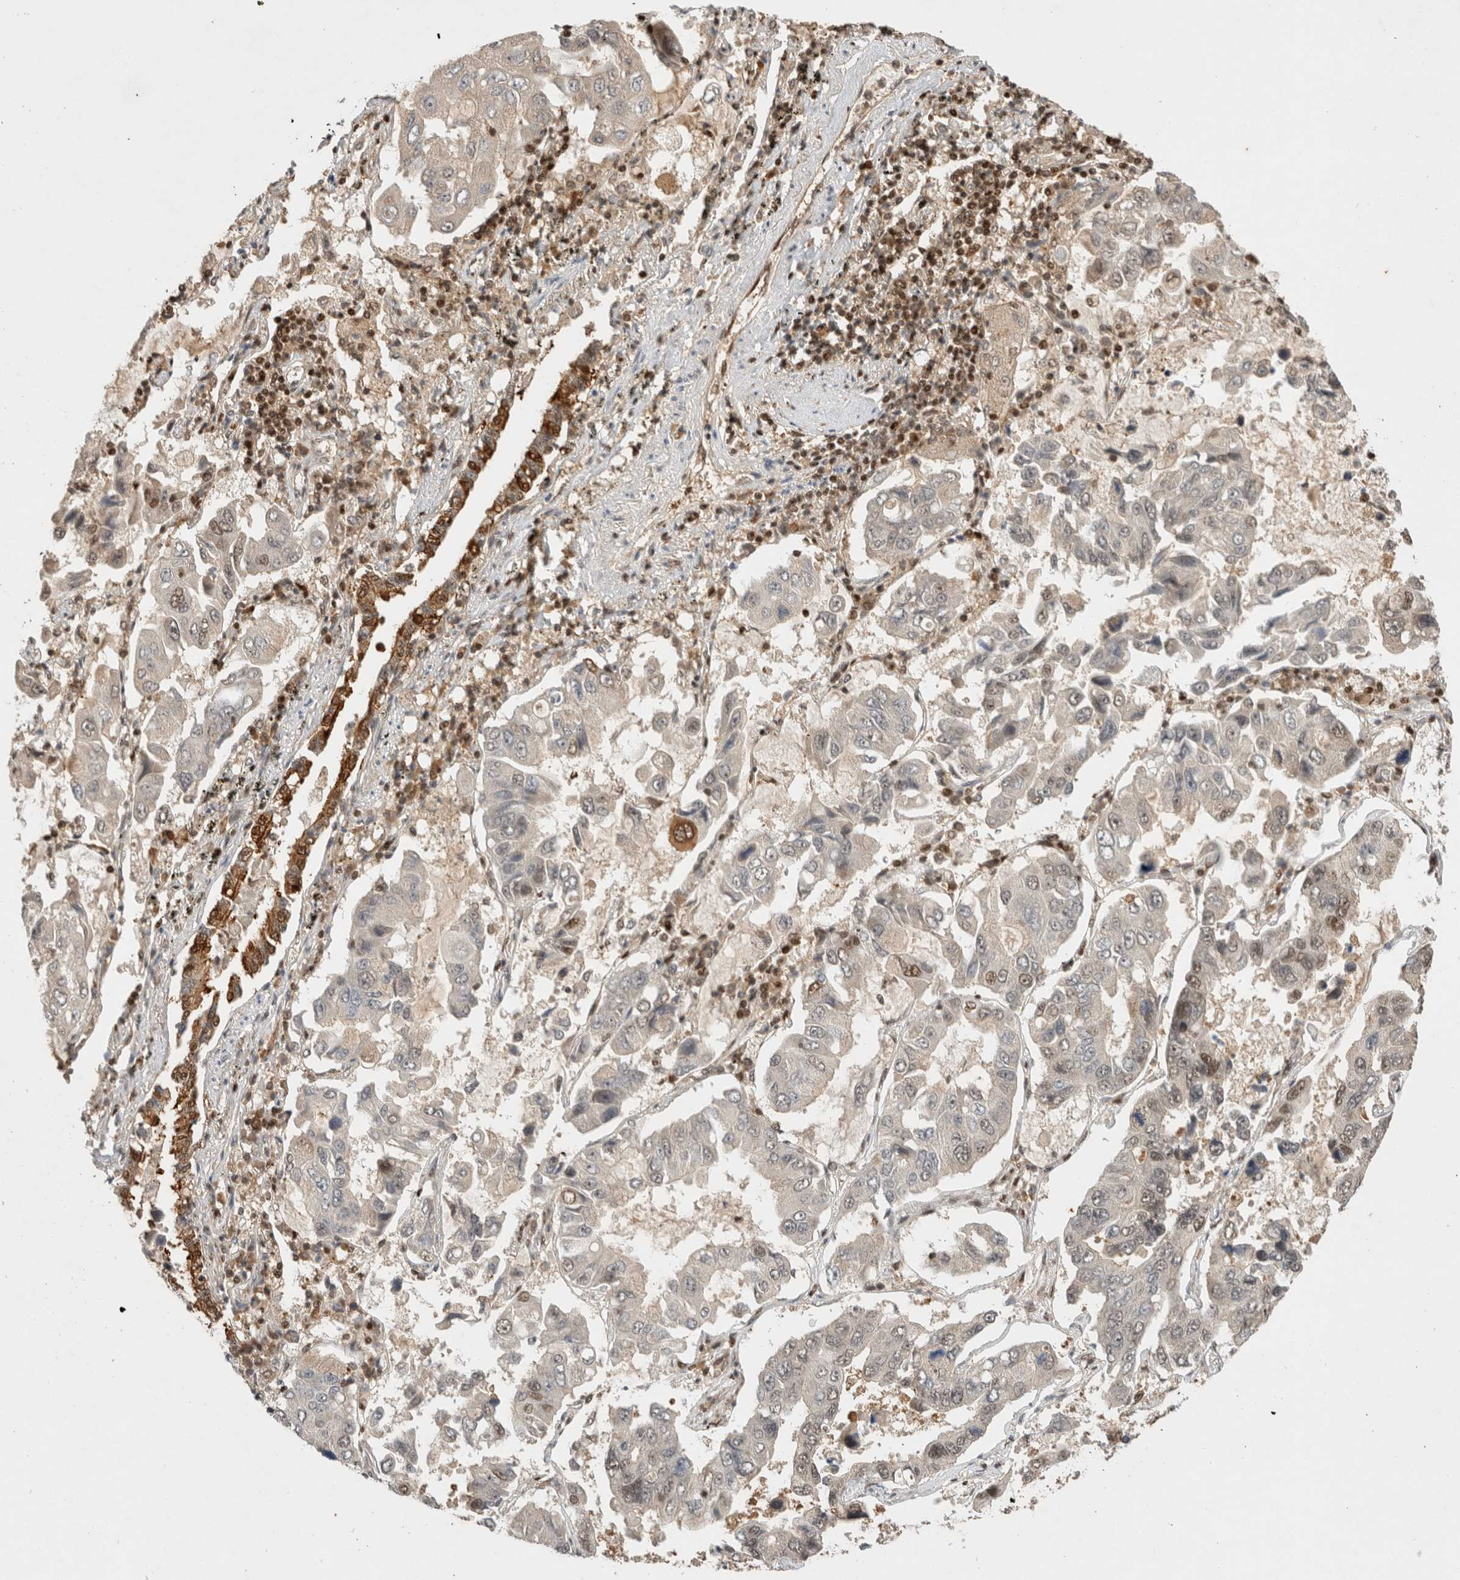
{"staining": {"intensity": "moderate", "quantity": "<25%", "location": "nuclear"}, "tissue": "lung cancer", "cell_type": "Tumor cells", "image_type": "cancer", "snomed": [{"axis": "morphology", "description": "Adenocarcinoma, NOS"}, {"axis": "topography", "description": "Lung"}], "caption": "Protein staining displays moderate nuclear expression in approximately <25% of tumor cells in lung cancer (adenocarcinoma). (brown staining indicates protein expression, while blue staining denotes nuclei).", "gene": "SNRNP40", "patient": {"sex": "male", "age": 64}}